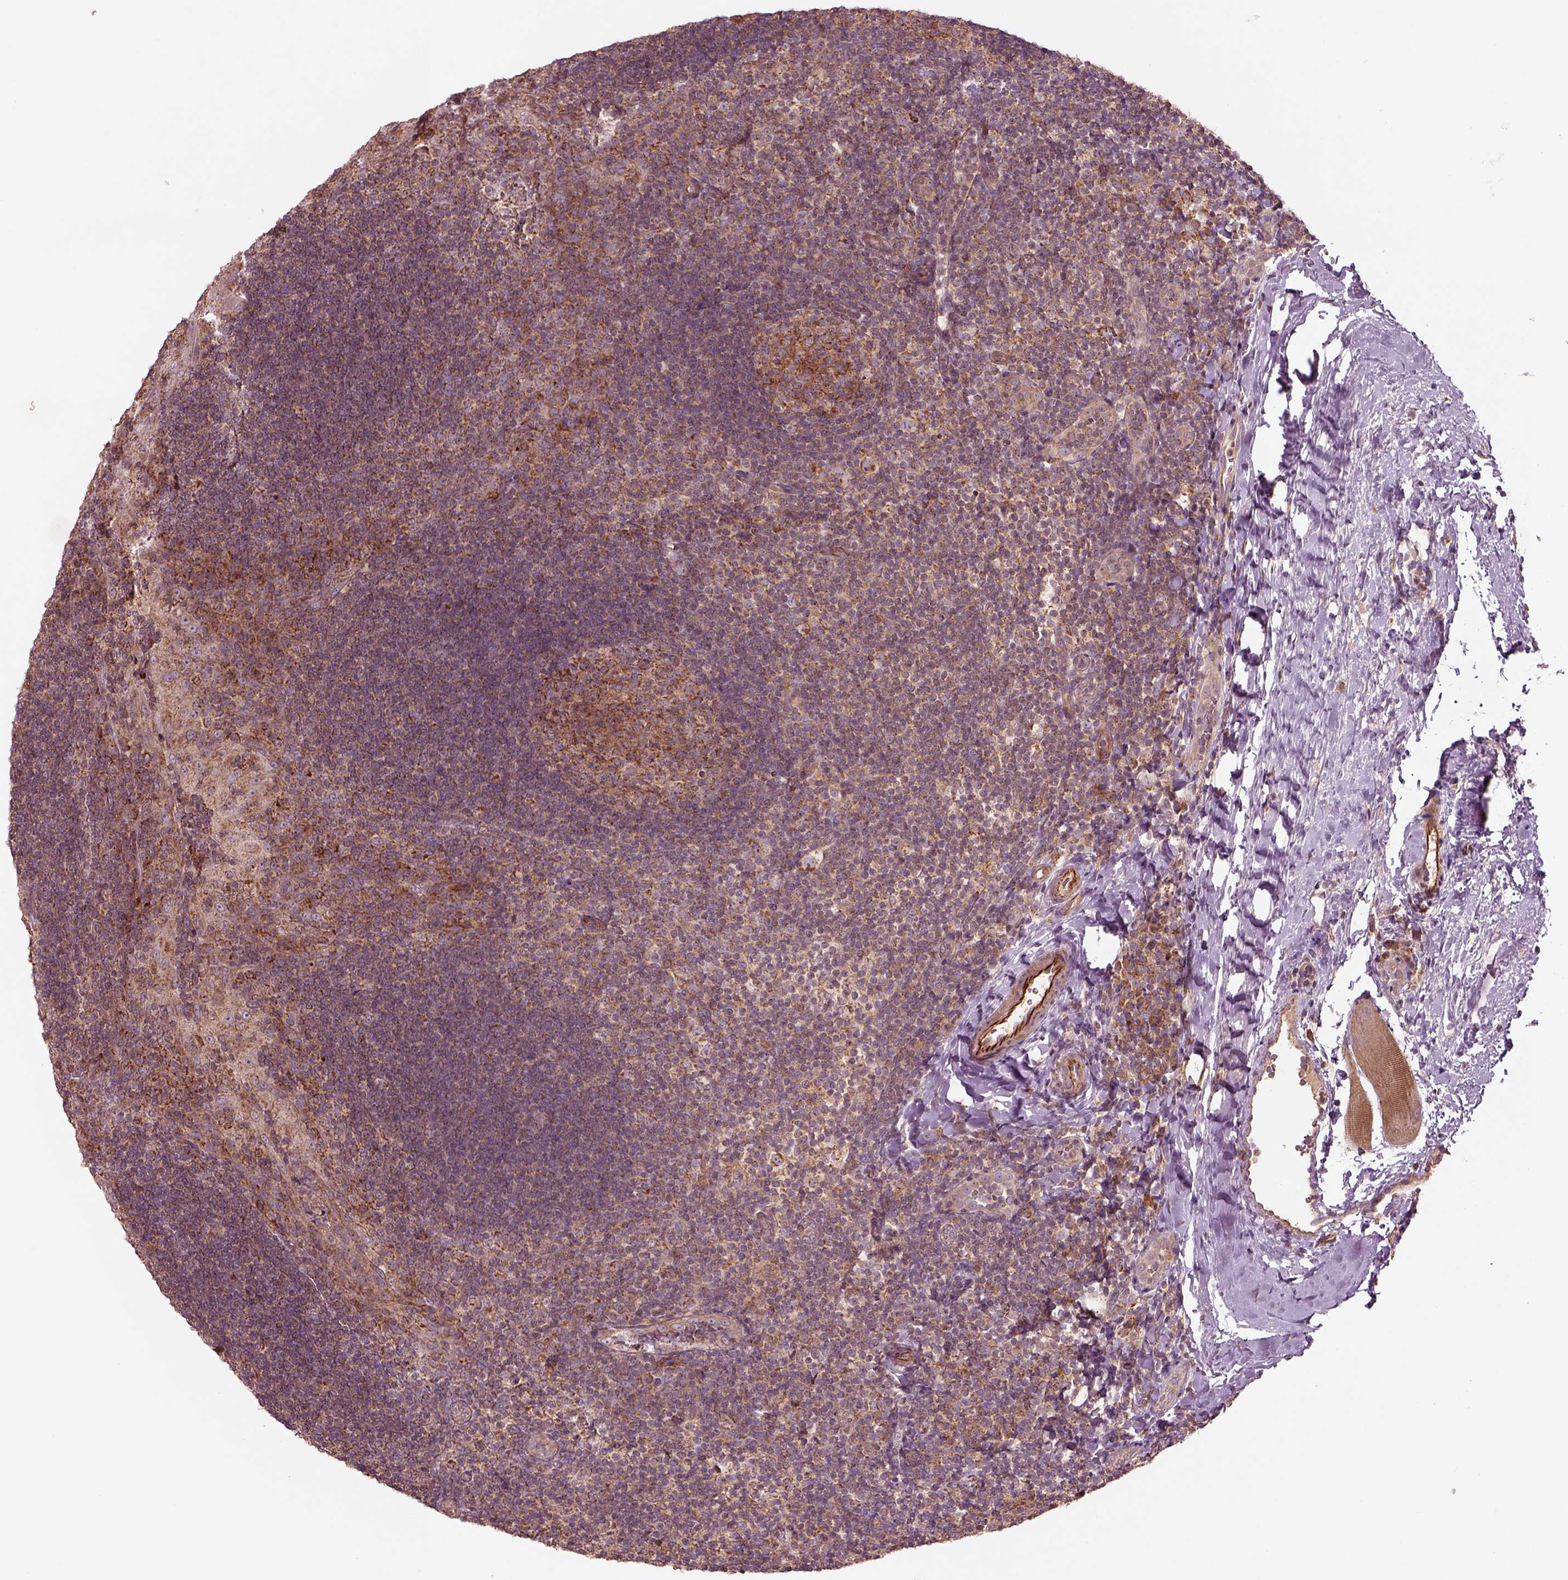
{"staining": {"intensity": "moderate", "quantity": ">75%", "location": "cytoplasmic/membranous"}, "tissue": "tonsil", "cell_type": "Germinal center cells", "image_type": "normal", "snomed": [{"axis": "morphology", "description": "Normal tissue, NOS"}, {"axis": "topography", "description": "Tonsil"}], "caption": "Protein staining by immunohistochemistry shows moderate cytoplasmic/membranous expression in approximately >75% of germinal center cells in normal tonsil.", "gene": "SLC25A31", "patient": {"sex": "male", "age": 17}}